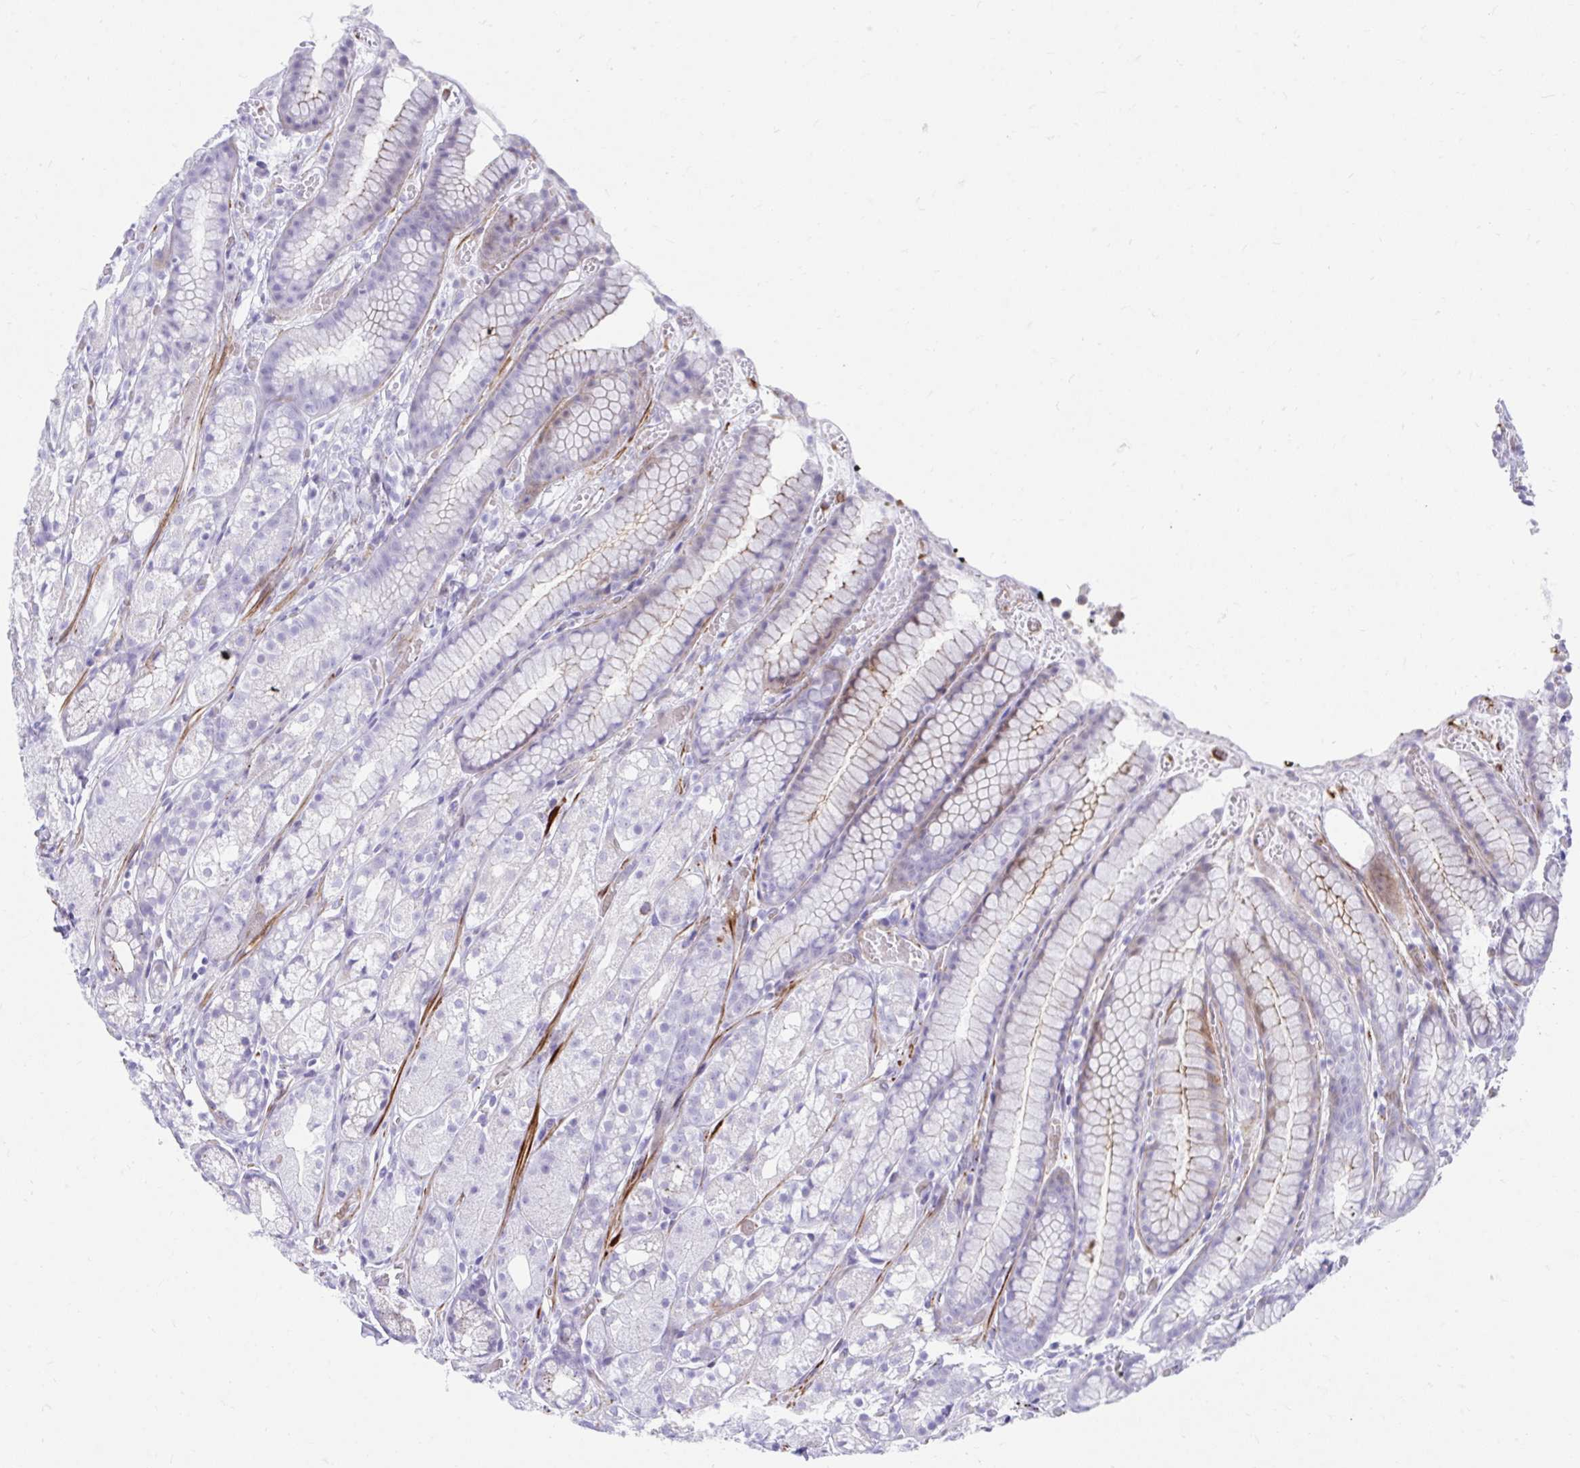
{"staining": {"intensity": "moderate", "quantity": "<25%", "location": "cytoplasmic/membranous,nuclear"}, "tissue": "stomach", "cell_type": "Glandular cells", "image_type": "normal", "snomed": [{"axis": "morphology", "description": "Normal tissue, NOS"}, {"axis": "topography", "description": "Smooth muscle"}, {"axis": "topography", "description": "Stomach"}], "caption": "Protein staining of benign stomach exhibits moderate cytoplasmic/membranous,nuclear expression in approximately <25% of glandular cells. (DAB (3,3'-diaminobenzidine) IHC, brown staining for protein, blue staining for nuclei).", "gene": "CSTB", "patient": {"sex": "male", "age": 70}}